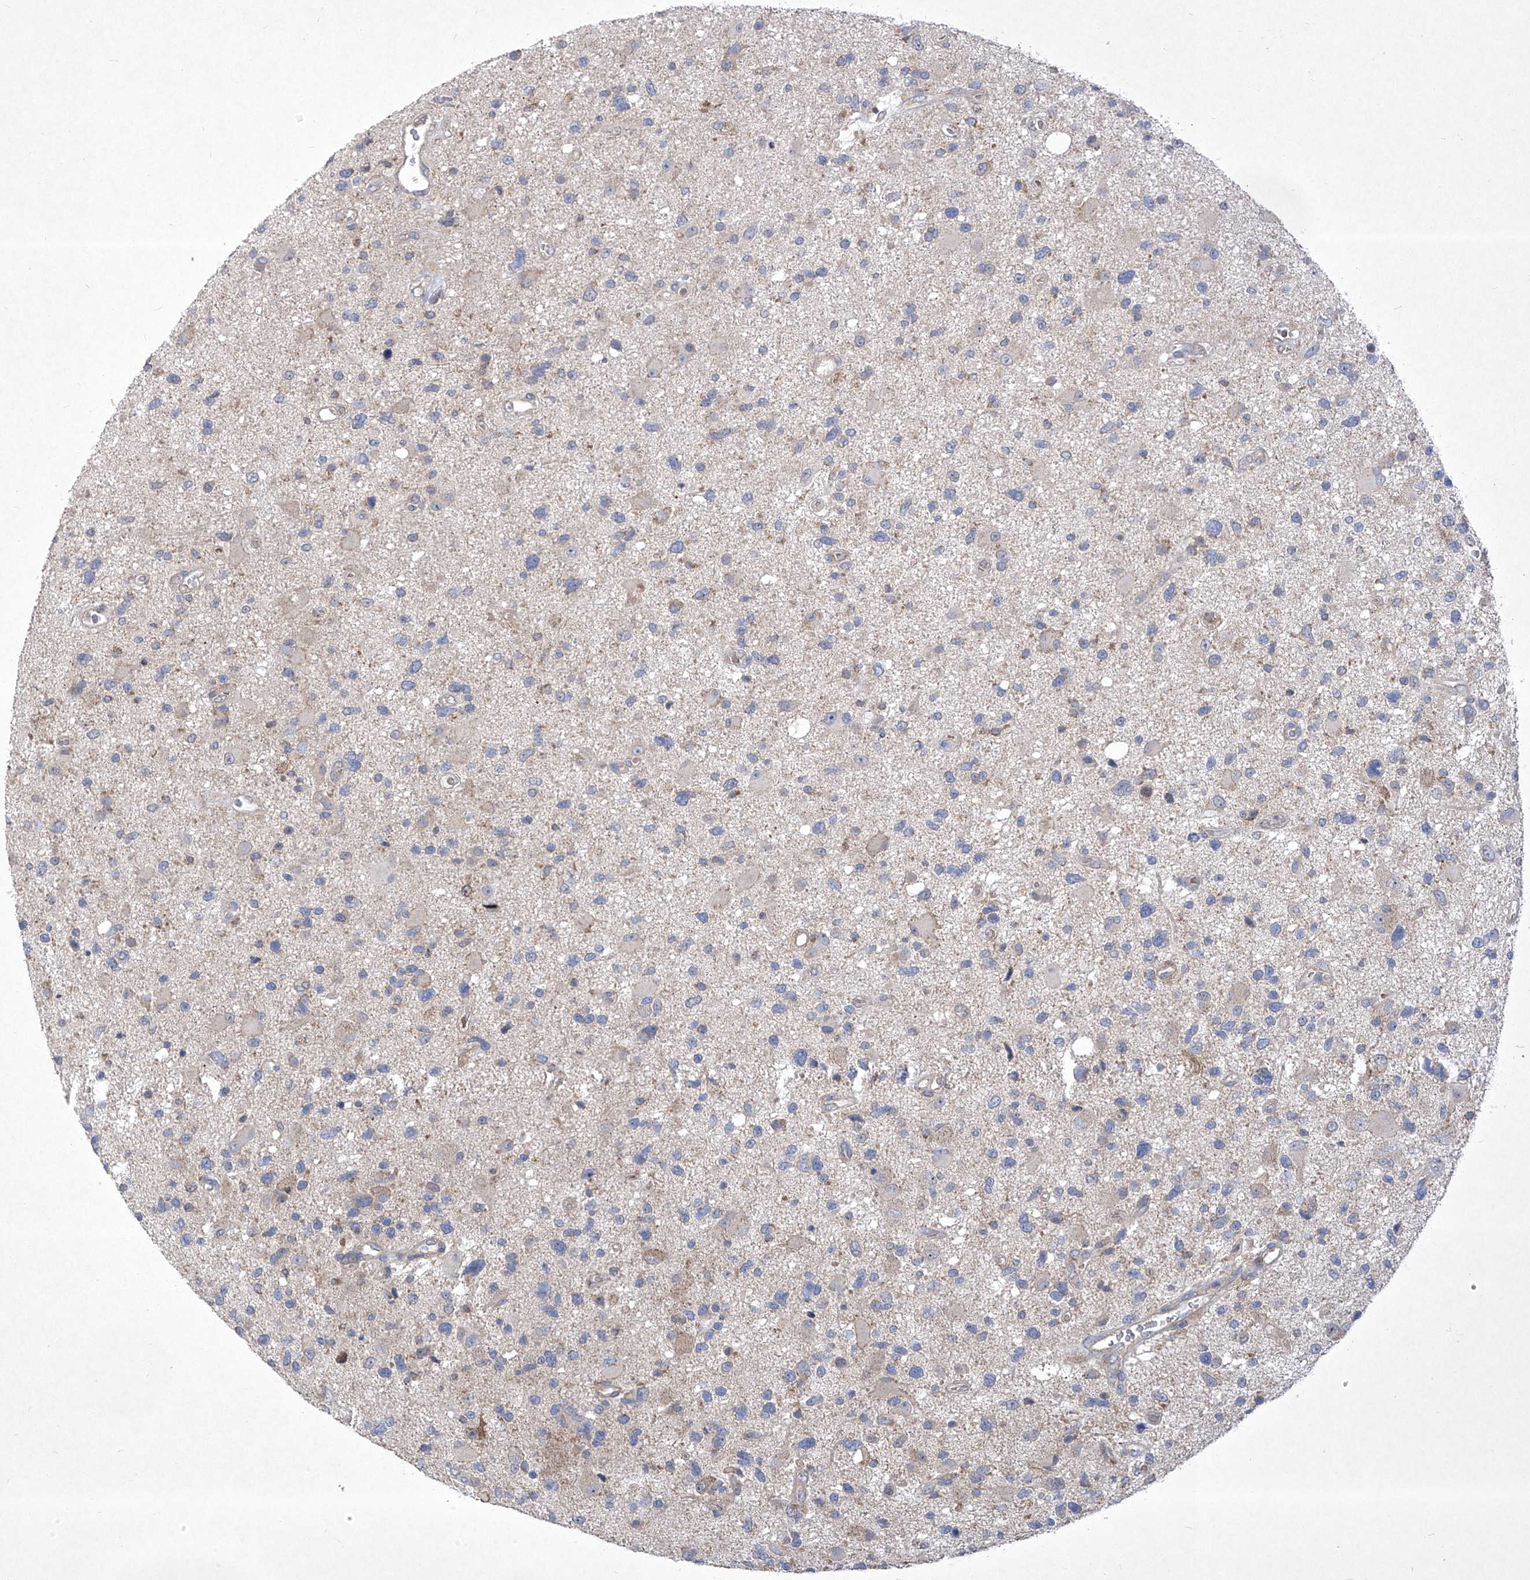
{"staining": {"intensity": "negative", "quantity": "none", "location": "none"}, "tissue": "glioma", "cell_type": "Tumor cells", "image_type": "cancer", "snomed": [{"axis": "morphology", "description": "Glioma, malignant, High grade"}, {"axis": "topography", "description": "Brain"}], "caption": "This is an IHC histopathology image of human glioma. There is no positivity in tumor cells.", "gene": "COQ3", "patient": {"sex": "male", "age": 33}}